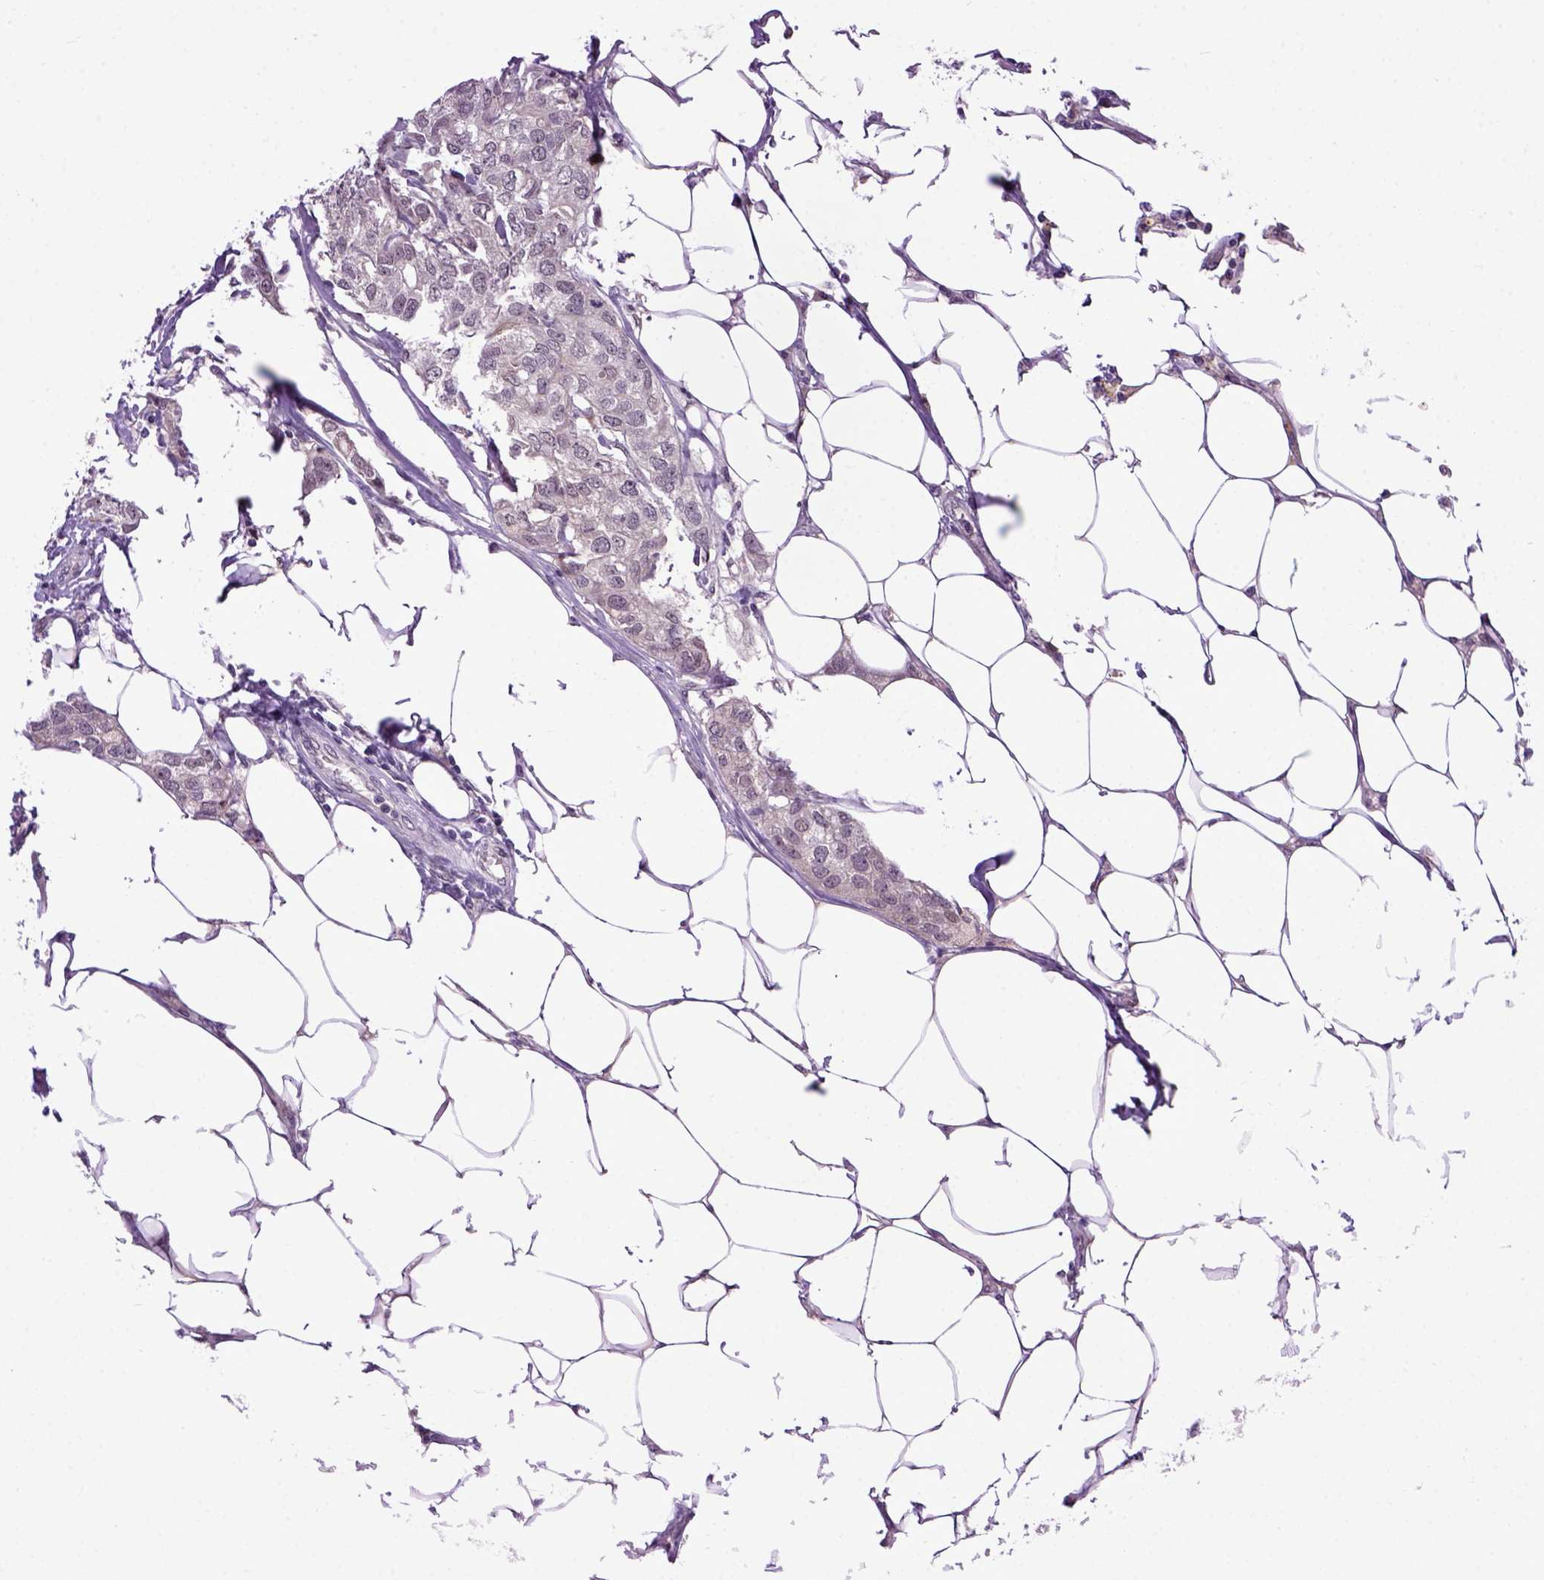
{"staining": {"intensity": "negative", "quantity": "none", "location": "none"}, "tissue": "breast cancer", "cell_type": "Tumor cells", "image_type": "cancer", "snomed": [{"axis": "morphology", "description": "Duct carcinoma"}, {"axis": "topography", "description": "Breast"}], "caption": "Intraductal carcinoma (breast) was stained to show a protein in brown. There is no significant staining in tumor cells. (Immunohistochemistry, brightfield microscopy, high magnification).", "gene": "RAB43", "patient": {"sex": "female", "age": 80}}